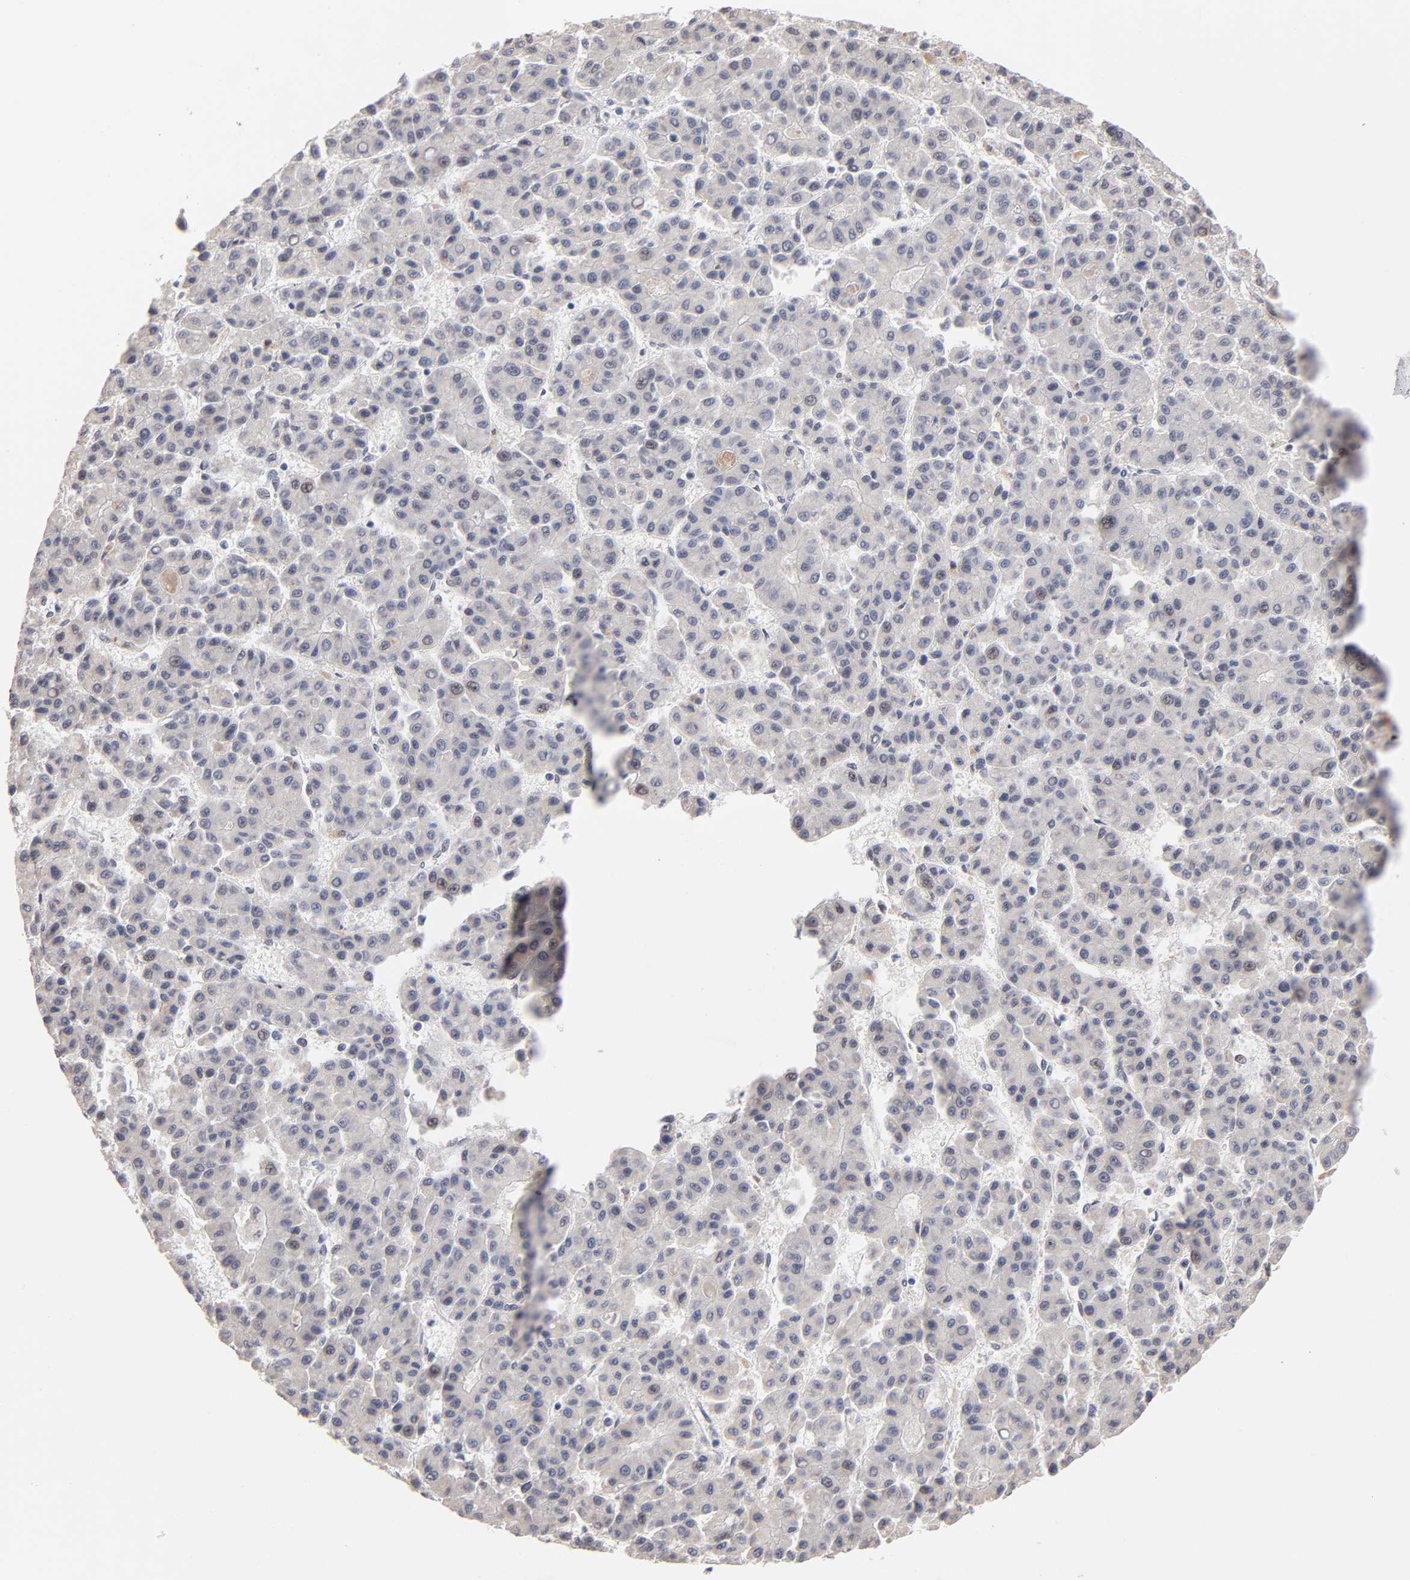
{"staining": {"intensity": "negative", "quantity": "none", "location": "none"}, "tissue": "liver cancer", "cell_type": "Tumor cells", "image_type": "cancer", "snomed": [{"axis": "morphology", "description": "Carcinoma, Hepatocellular, NOS"}, {"axis": "topography", "description": "Liver"}], "caption": "Tumor cells show no significant protein positivity in hepatocellular carcinoma (liver).", "gene": "MBIP", "patient": {"sex": "male", "age": 70}}